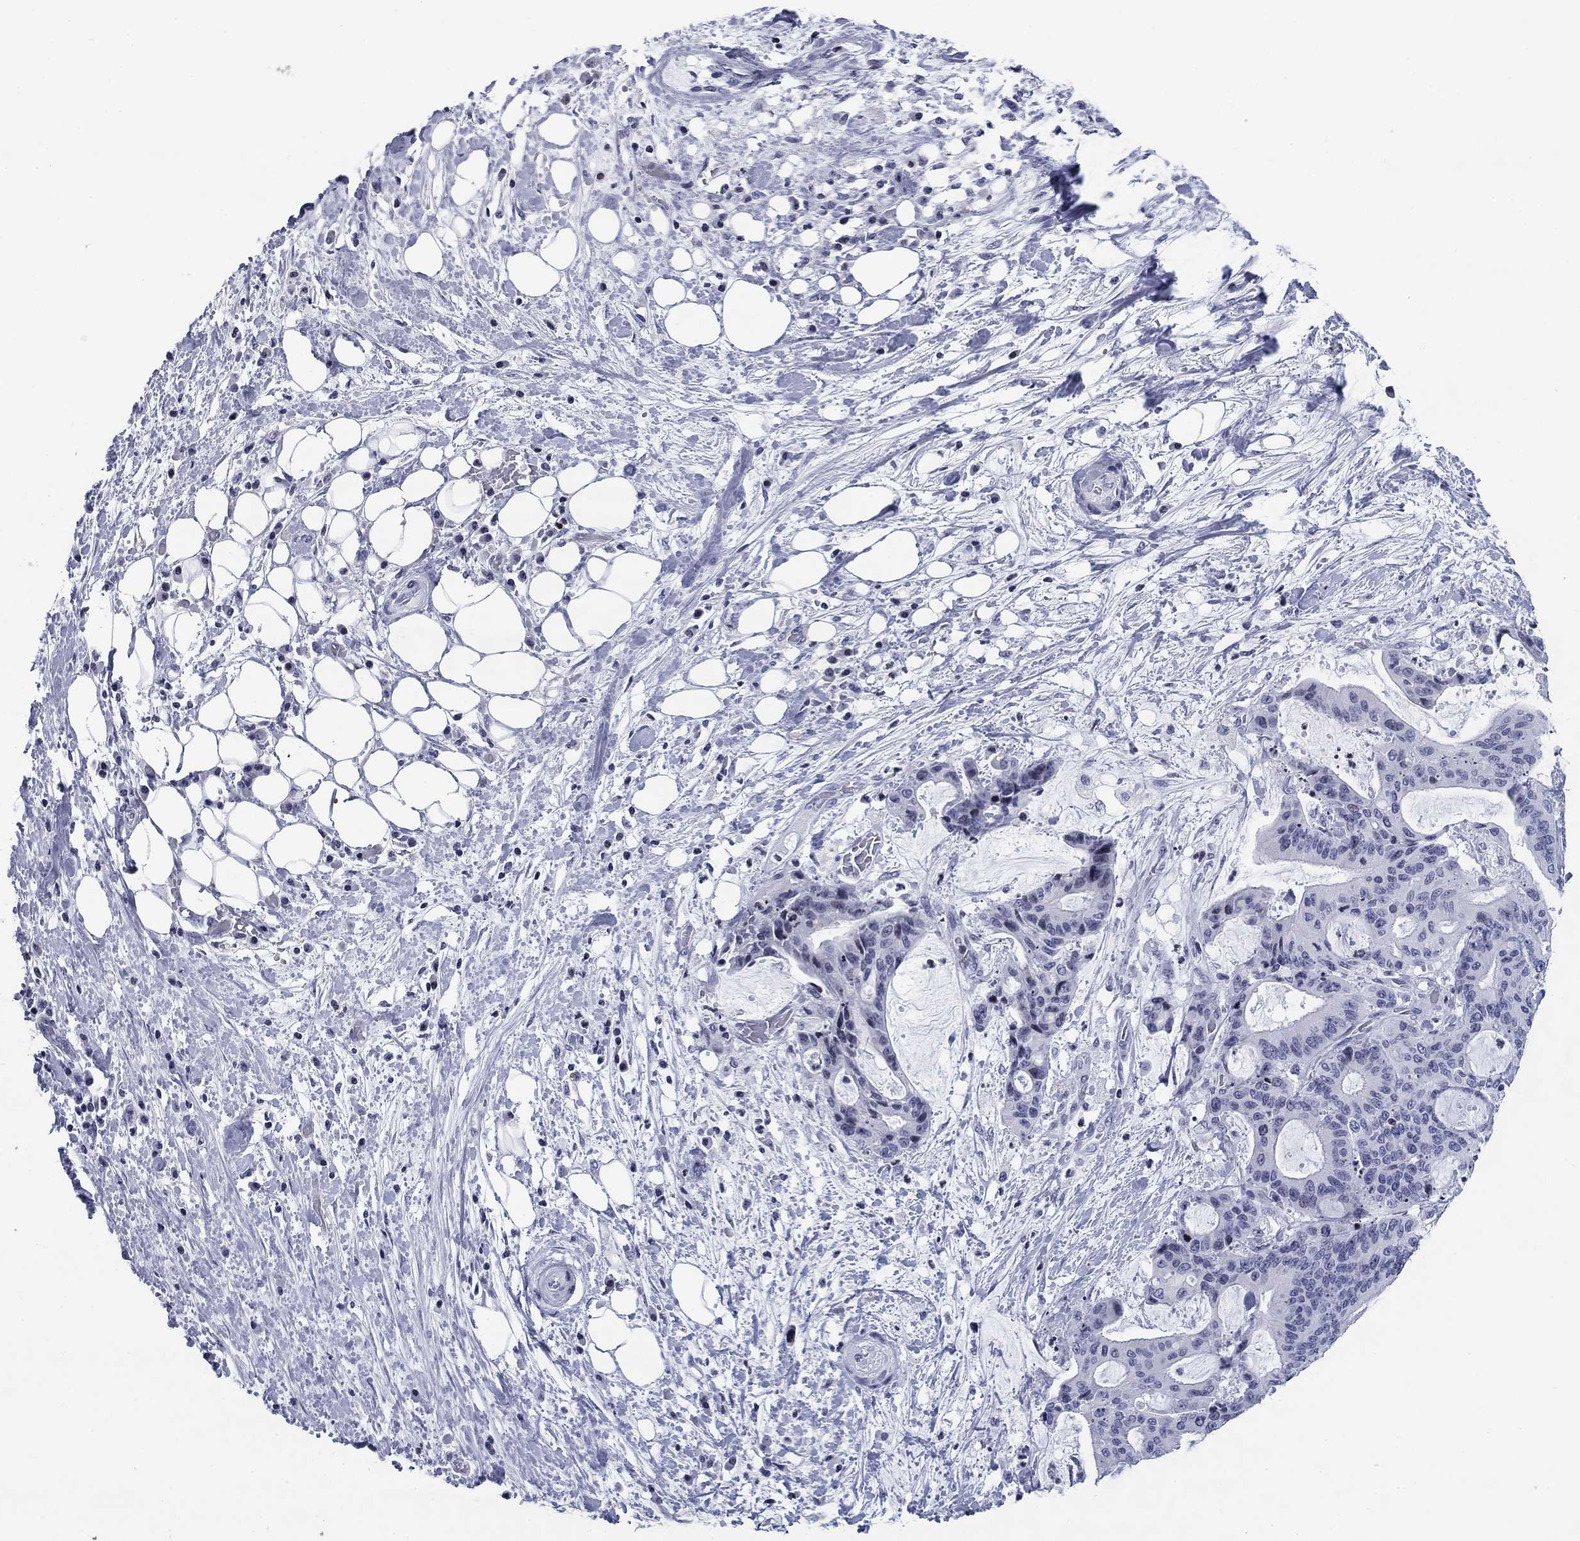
{"staining": {"intensity": "negative", "quantity": "none", "location": "none"}, "tissue": "liver cancer", "cell_type": "Tumor cells", "image_type": "cancer", "snomed": [{"axis": "morphology", "description": "Cholangiocarcinoma"}, {"axis": "topography", "description": "Liver"}], "caption": "Histopathology image shows no significant protein positivity in tumor cells of liver cholangiocarcinoma.", "gene": "CCDC144A", "patient": {"sex": "female", "age": 73}}